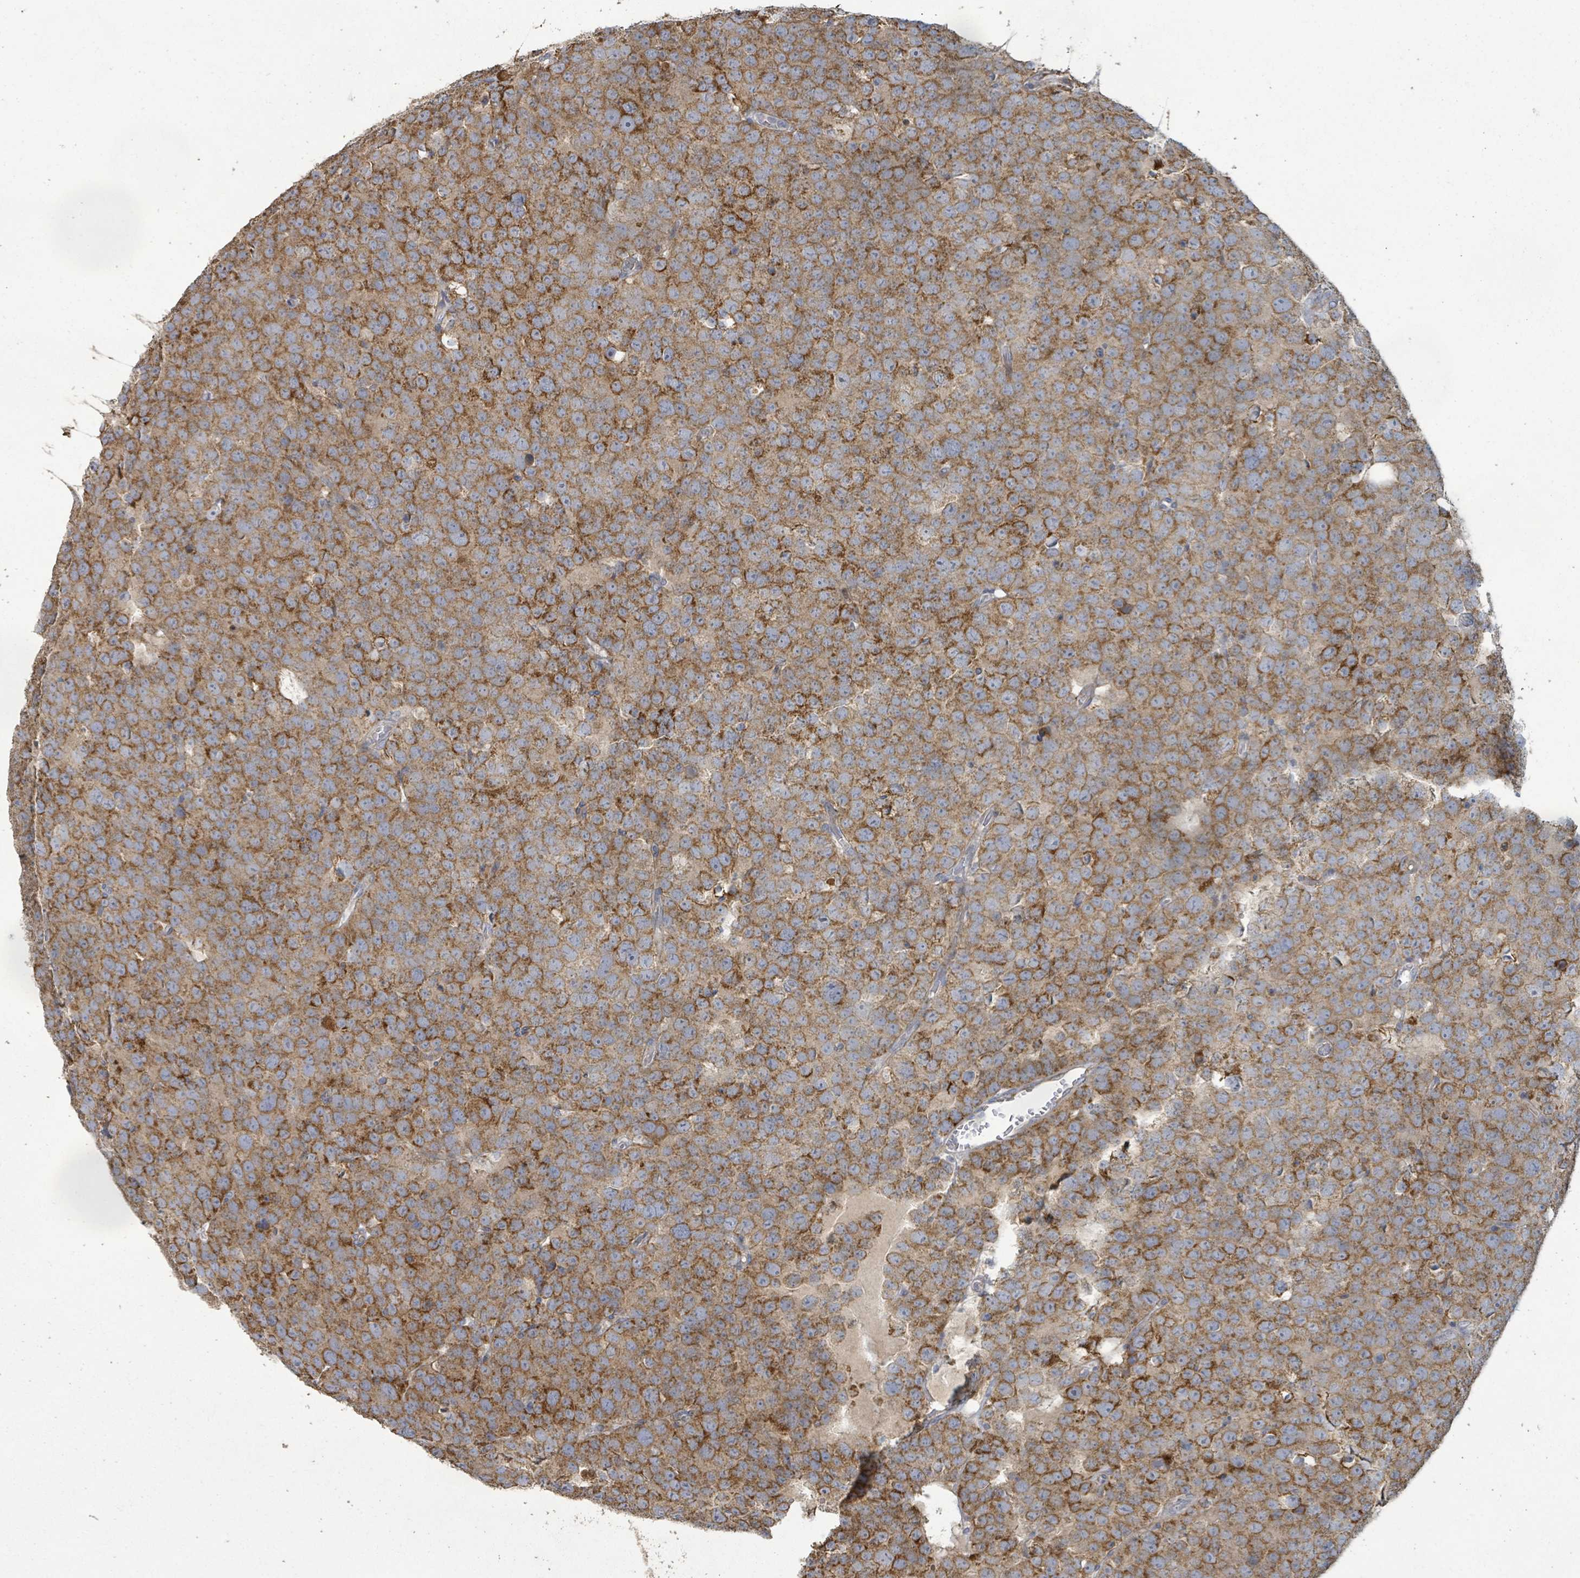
{"staining": {"intensity": "strong", "quantity": ">75%", "location": "cytoplasmic/membranous"}, "tissue": "testis cancer", "cell_type": "Tumor cells", "image_type": "cancer", "snomed": [{"axis": "morphology", "description": "Seminoma, NOS"}, {"axis": "topography", "description": "Testis"}], "caption": "Protein staining demonstrates strong cytoplasmic/membranous positivity in about >75% of tumor cells in testis seminoma. The staining is performed using DAB brown chromogen to label protein expression. The nuclei are counter-stained blue using hematoxylin.", "gene": "KCNS2", "patient": {"sex": "male", "age": 71}}